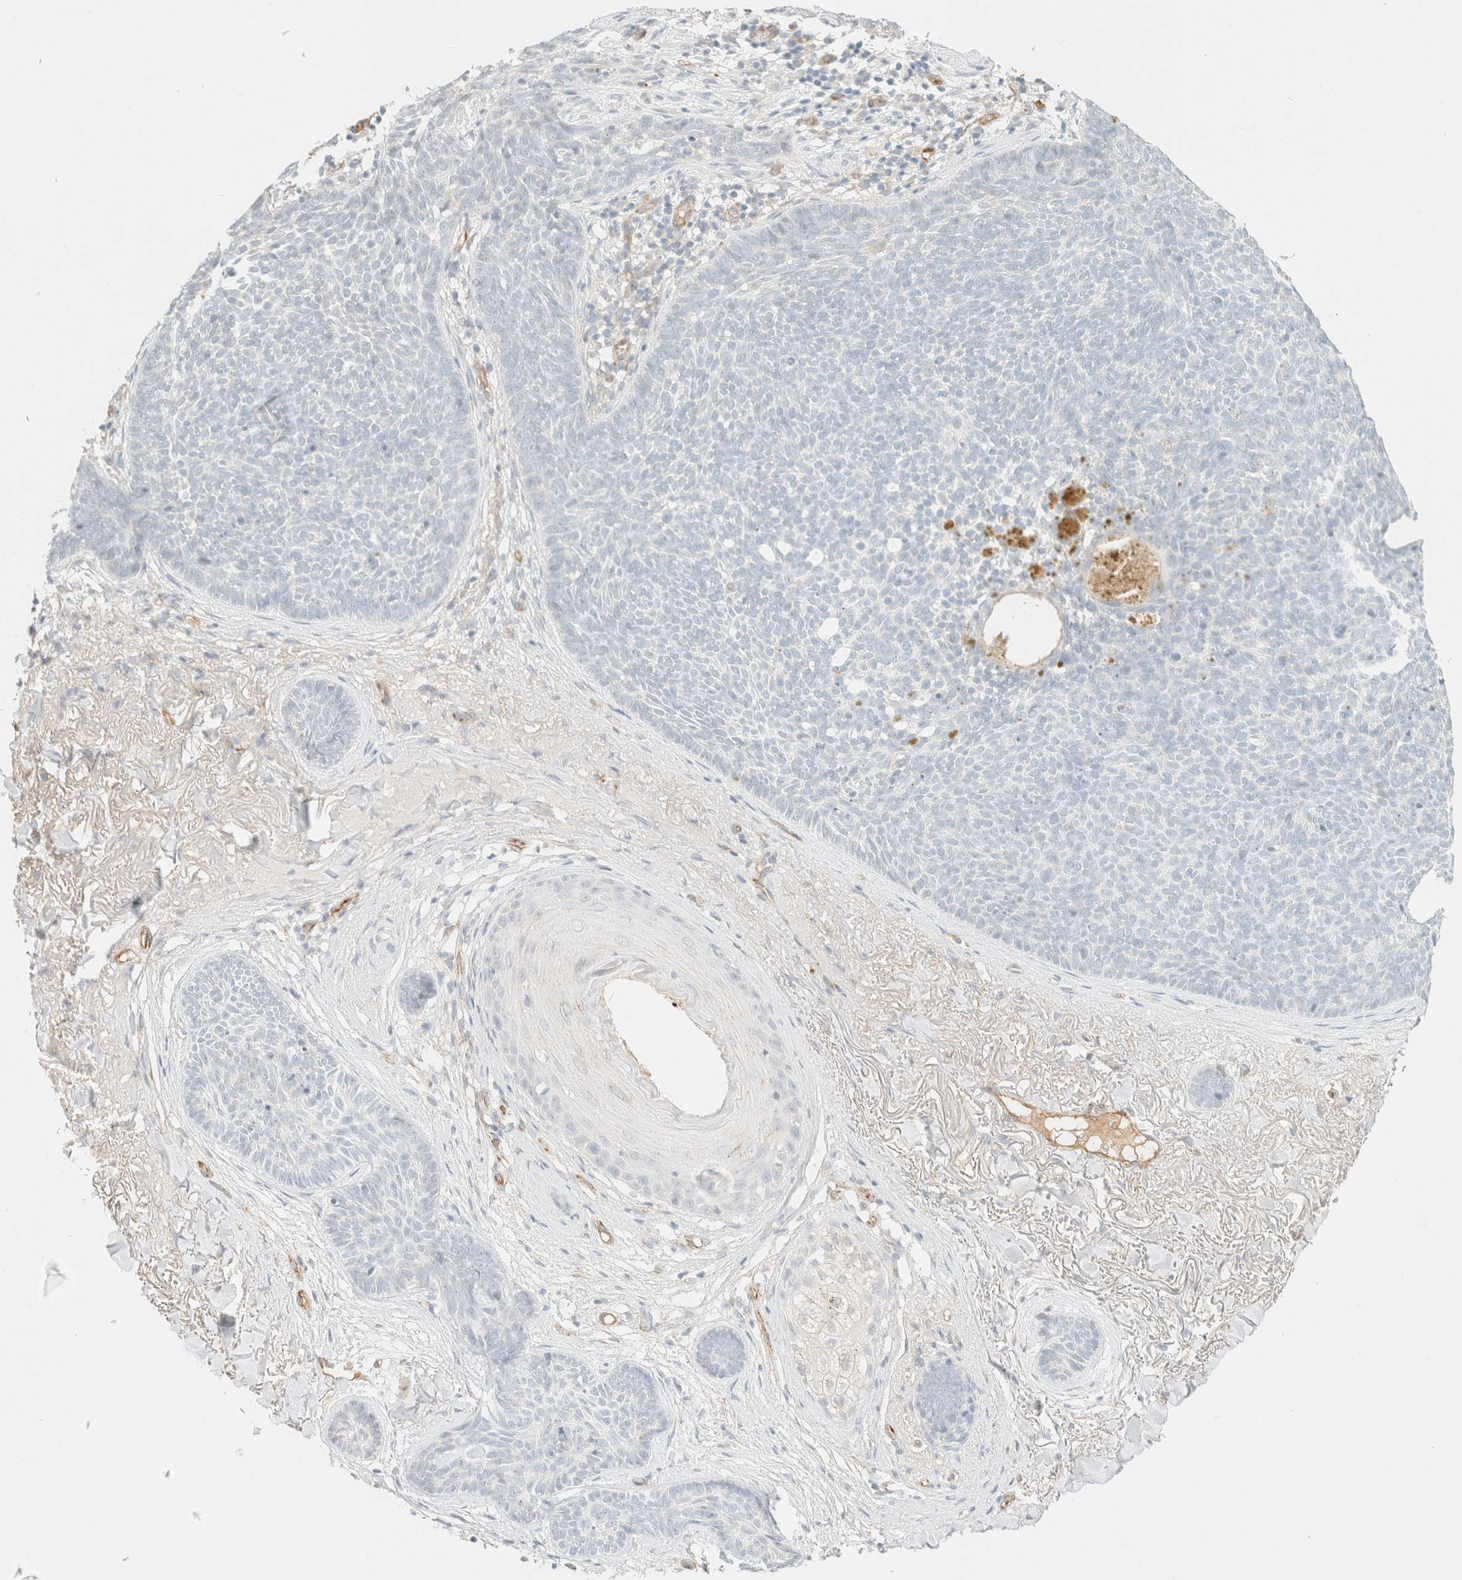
{"staining": {"intensity": "negative", "quantity": "none", "location": "none"}, "tissue": "skin cancer", "cell_type": "Tumor cells", "image_type": "cancer", "snomed": [{"axis": "morphology", "description": "Basal cell carcinoma"}, {"axis": "topography", "description": "Skin"}], "caption": "Image shows no protein staining in tumor cells of skin basal cell carcinoma tissue.", "gene": "SPARCL1", "patient": {"sex": "female", "age": 70}}